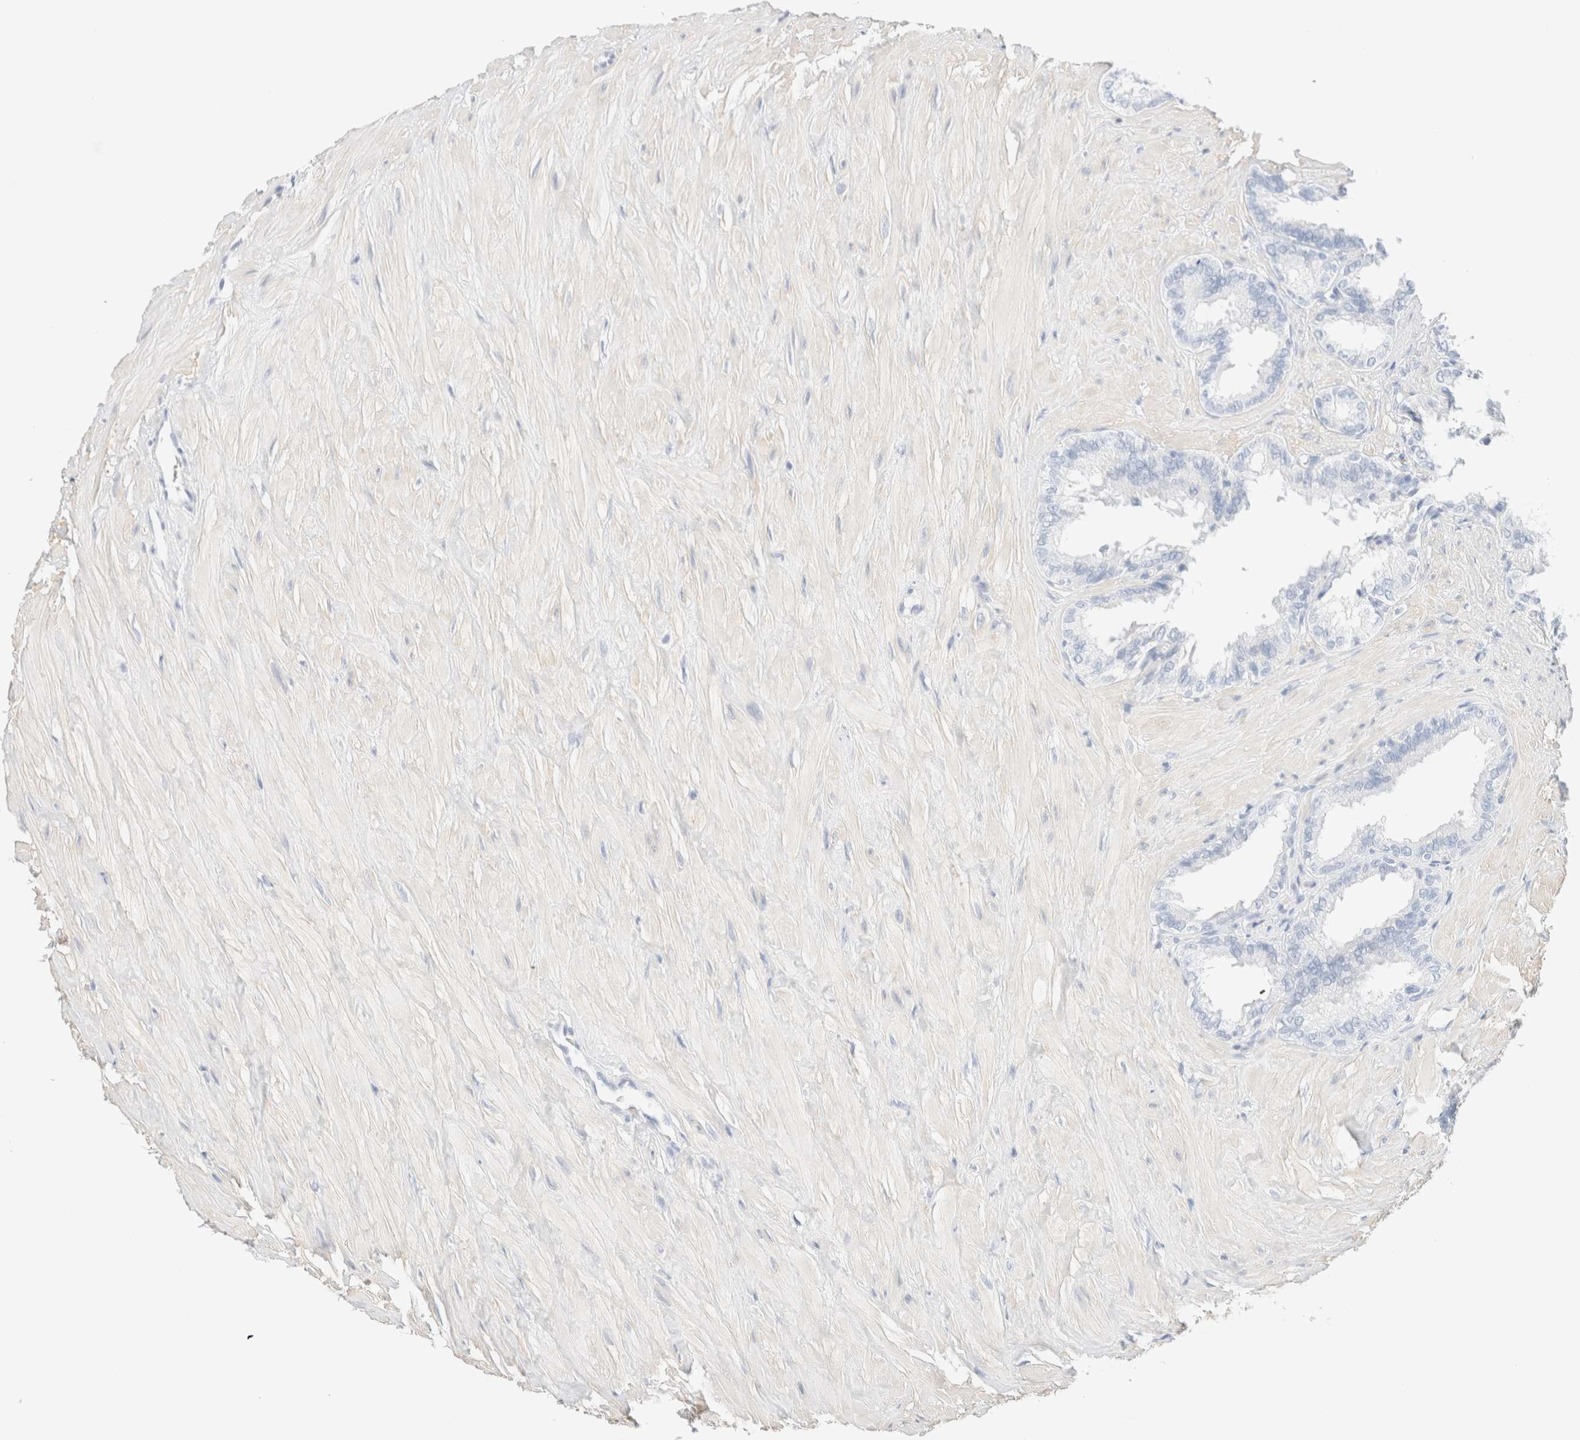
{"staining": {"intensity": "negative", "quantity": "none", "location": "none"}, "tissue": "seminal vesicle", "cell_type": "Glandular cells", "image_type": "normal", "snomed": [{"axis": "morphology", "description": "Normal tissue, NOS"}, {"axis": "topography", "description": "Seminal veicle"}], "caption": "The IHC micrograph has no significant positivity in glandular cells of seminal vesicle.", "gene": "DPYS", "patient": {"sex": "male", "age": 64}}